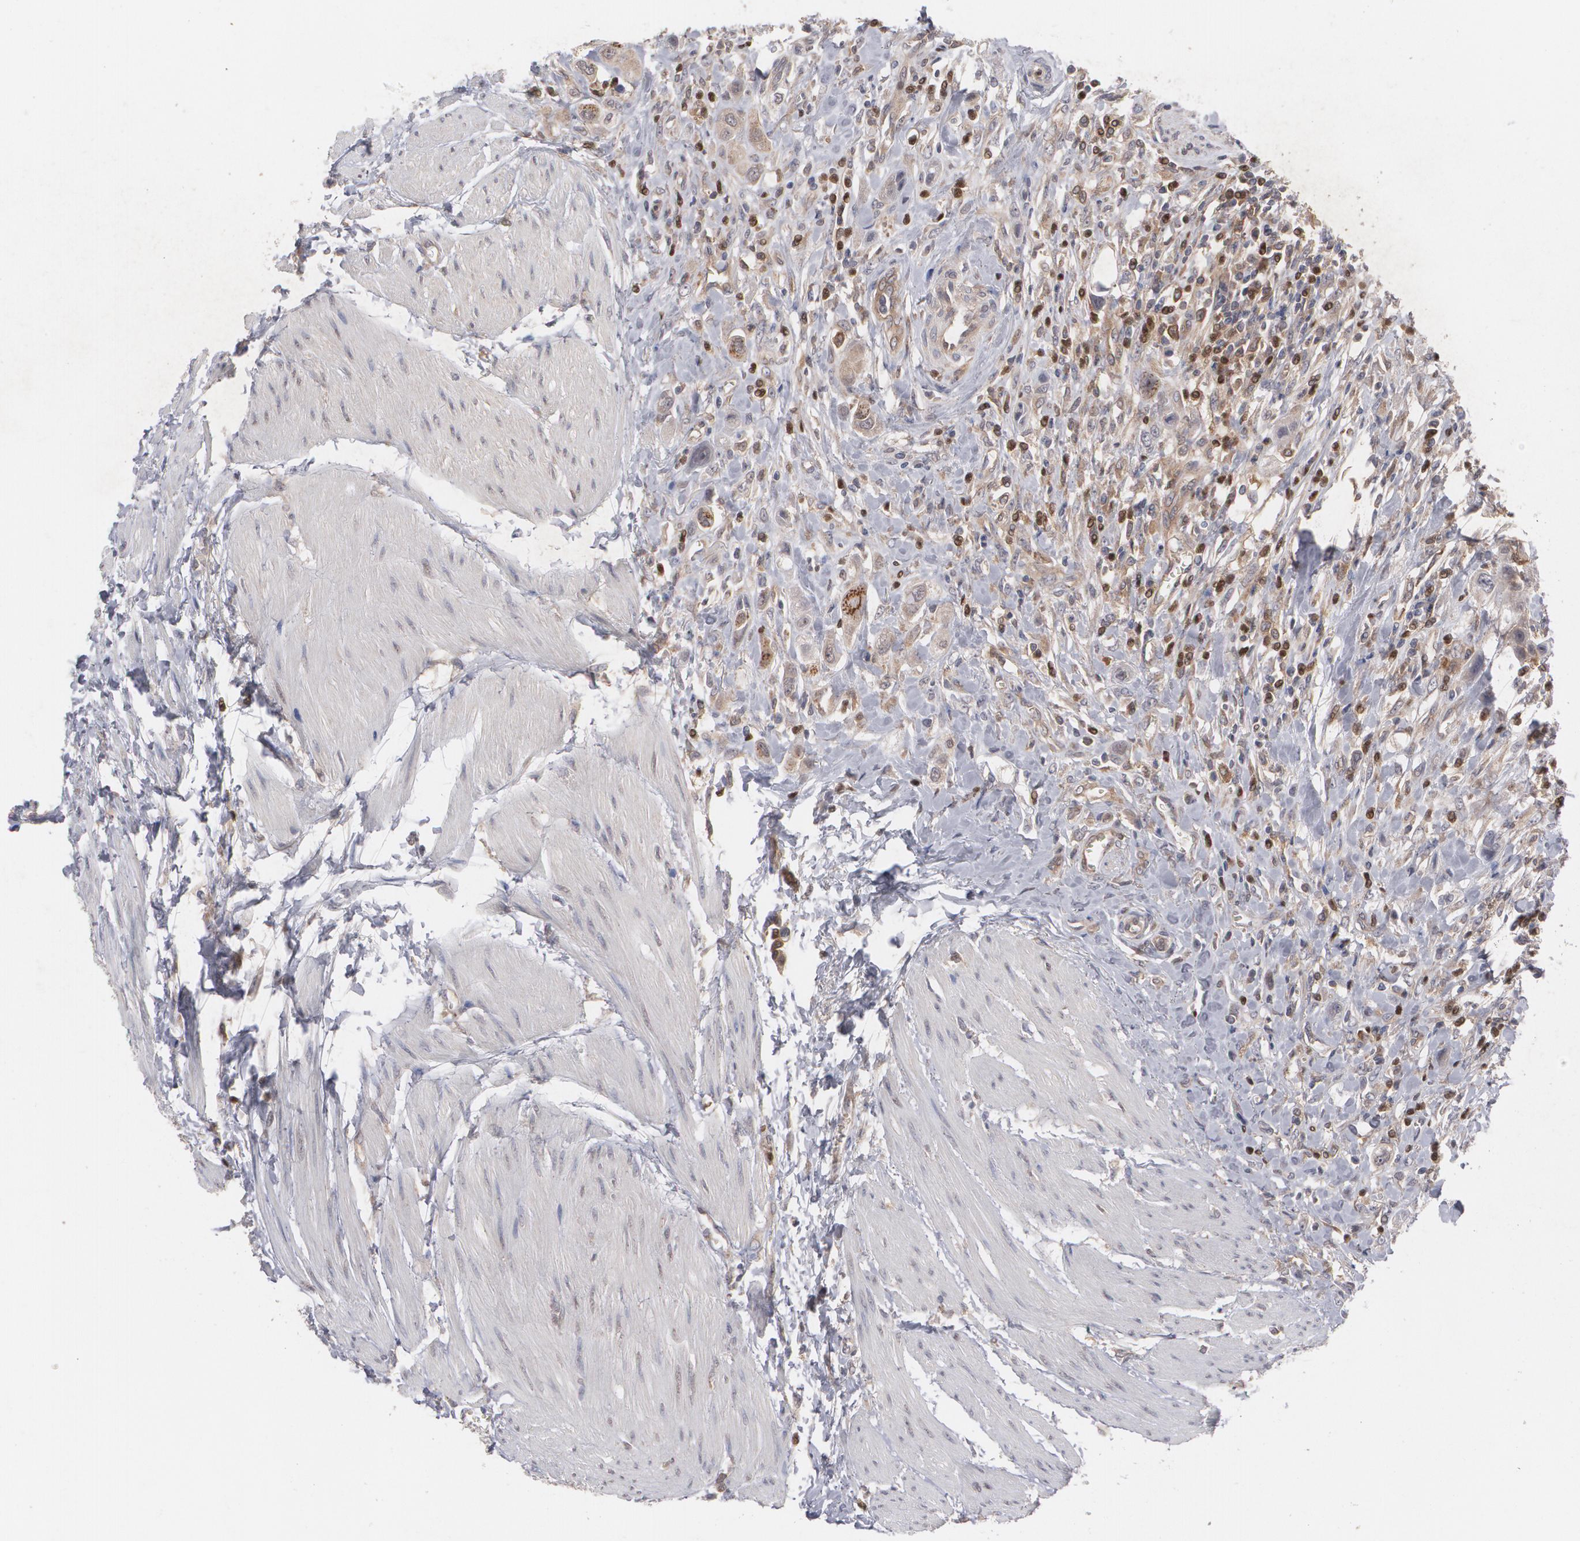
{"staining": {"intensity": "weak", "quantity": "25%-75%", "location": "cytoplasmic/membranous"}, "tissue": "urothelial cancer", "cell_type": "Tumor cells", "image_type": "cancer", "snomed": [{"axis": "morphology", "description": "Urothelial carcinoma, High grade"}, {"axis": "topography", "description": "Urinary bladder"}], "caption": "Urothelial cancer stained with DAB IHC exhibits low levels of weak cytoplasmic/membranous expression in about 25%-75% of tumor cells.", "gene": "HTT", "patient": {"sex": "male", "age": 50}}